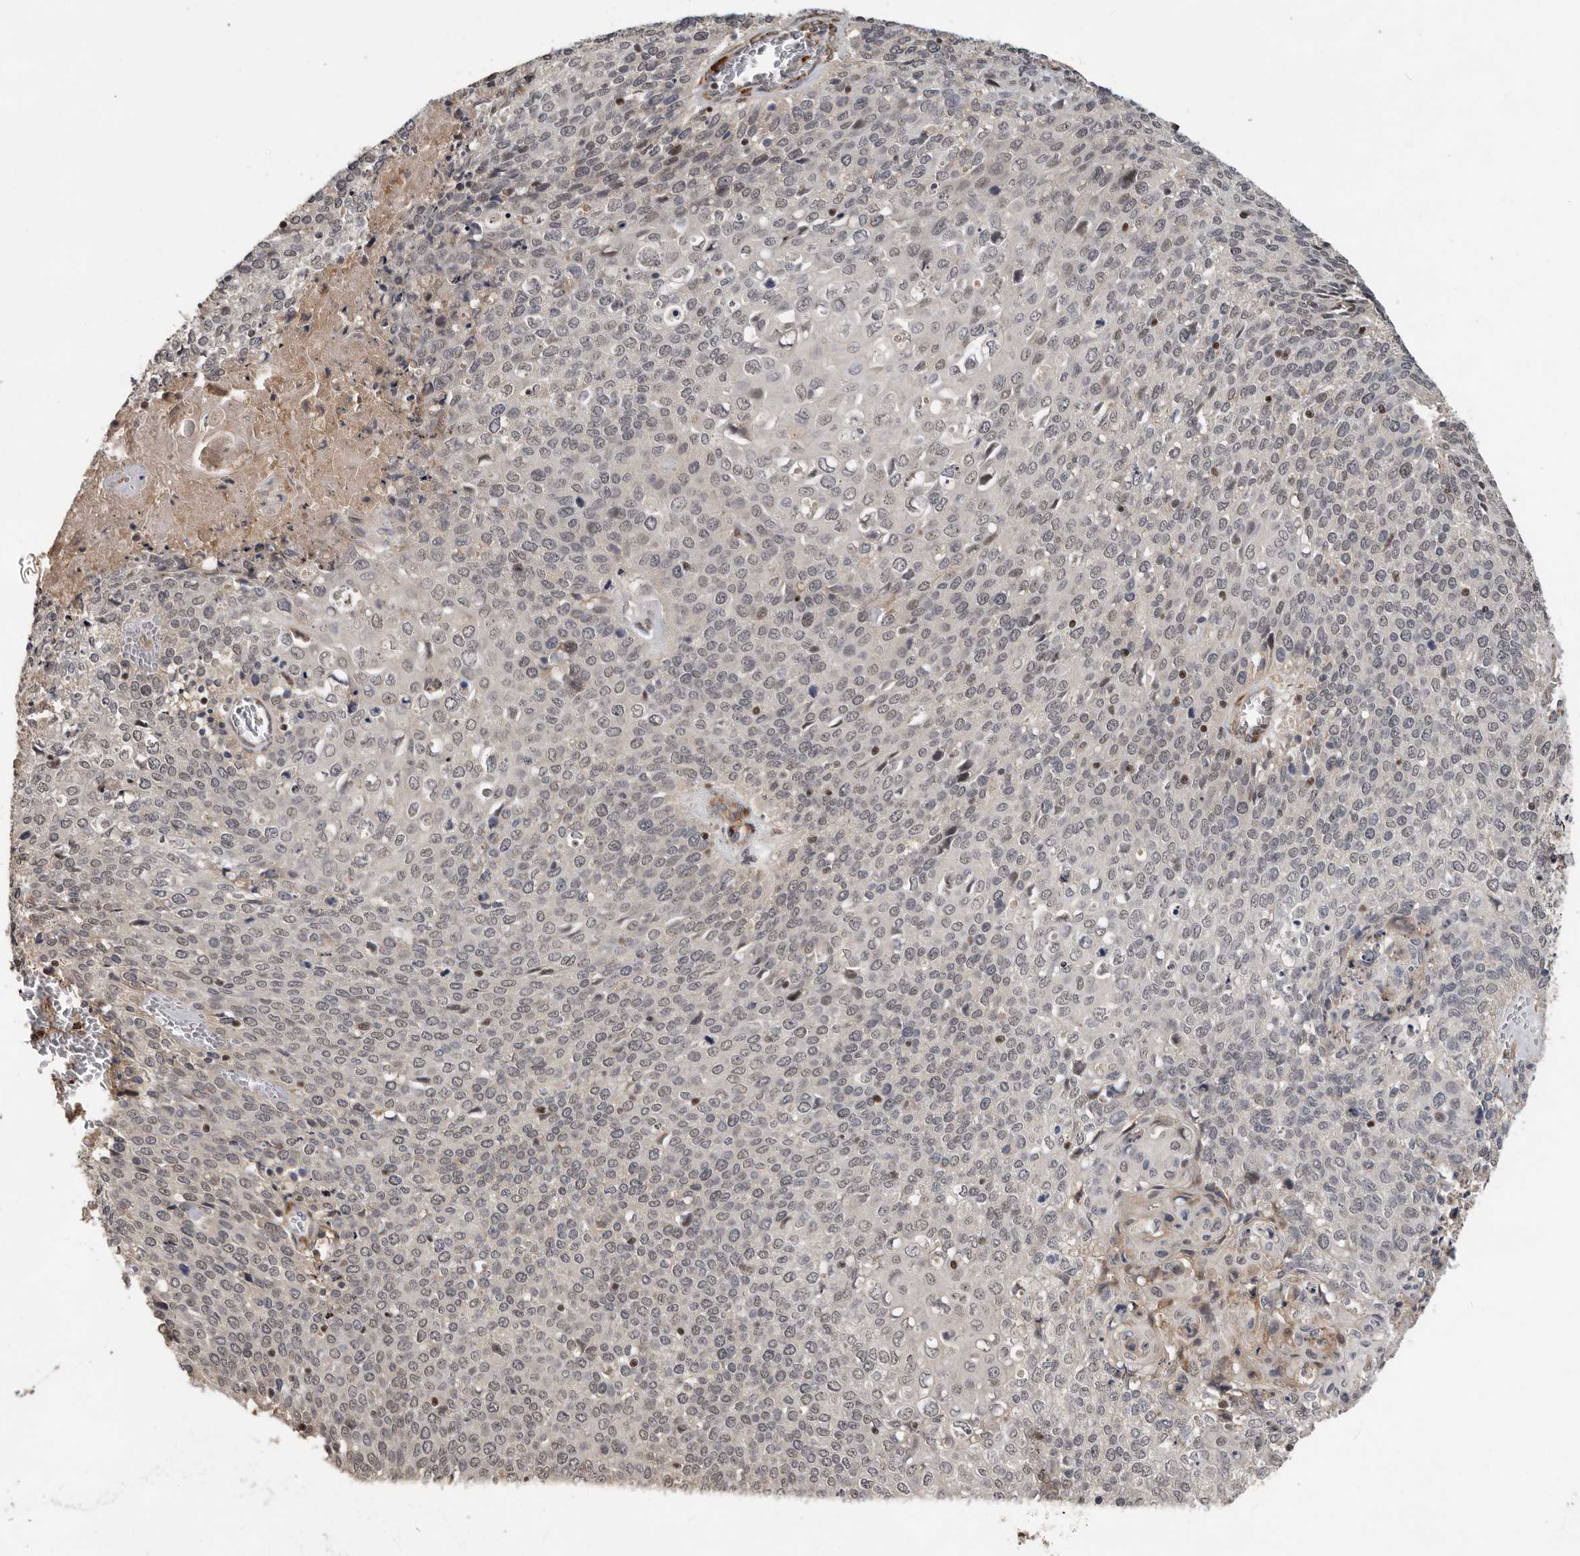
{"staining": {"intensity": "moderate", "quantity": "<25%", "location": "nuclear"}, "tissue": "cervical cancer", "cell_type": "Tumor cells", "image_type": "cancer", "snomed": [{"axis": "morphology", "description": "Squamous cell carcinoma, NOS"}, {"axis": "topography", "description": "Cervix"}], "caption": "Cervical squamous cell carcinoma was stained to show a protein in brown. There is low levels of moderate nuclear expression in about <25% of tumor cells. Using DAB (3,3'-diaminobenzidine) (brown) and hematoxylin (blue) stains, captured at high magnification using brightfield microscopy.", "gene": "HENMT1", "patient": {"sex": "female", "age": 39}}